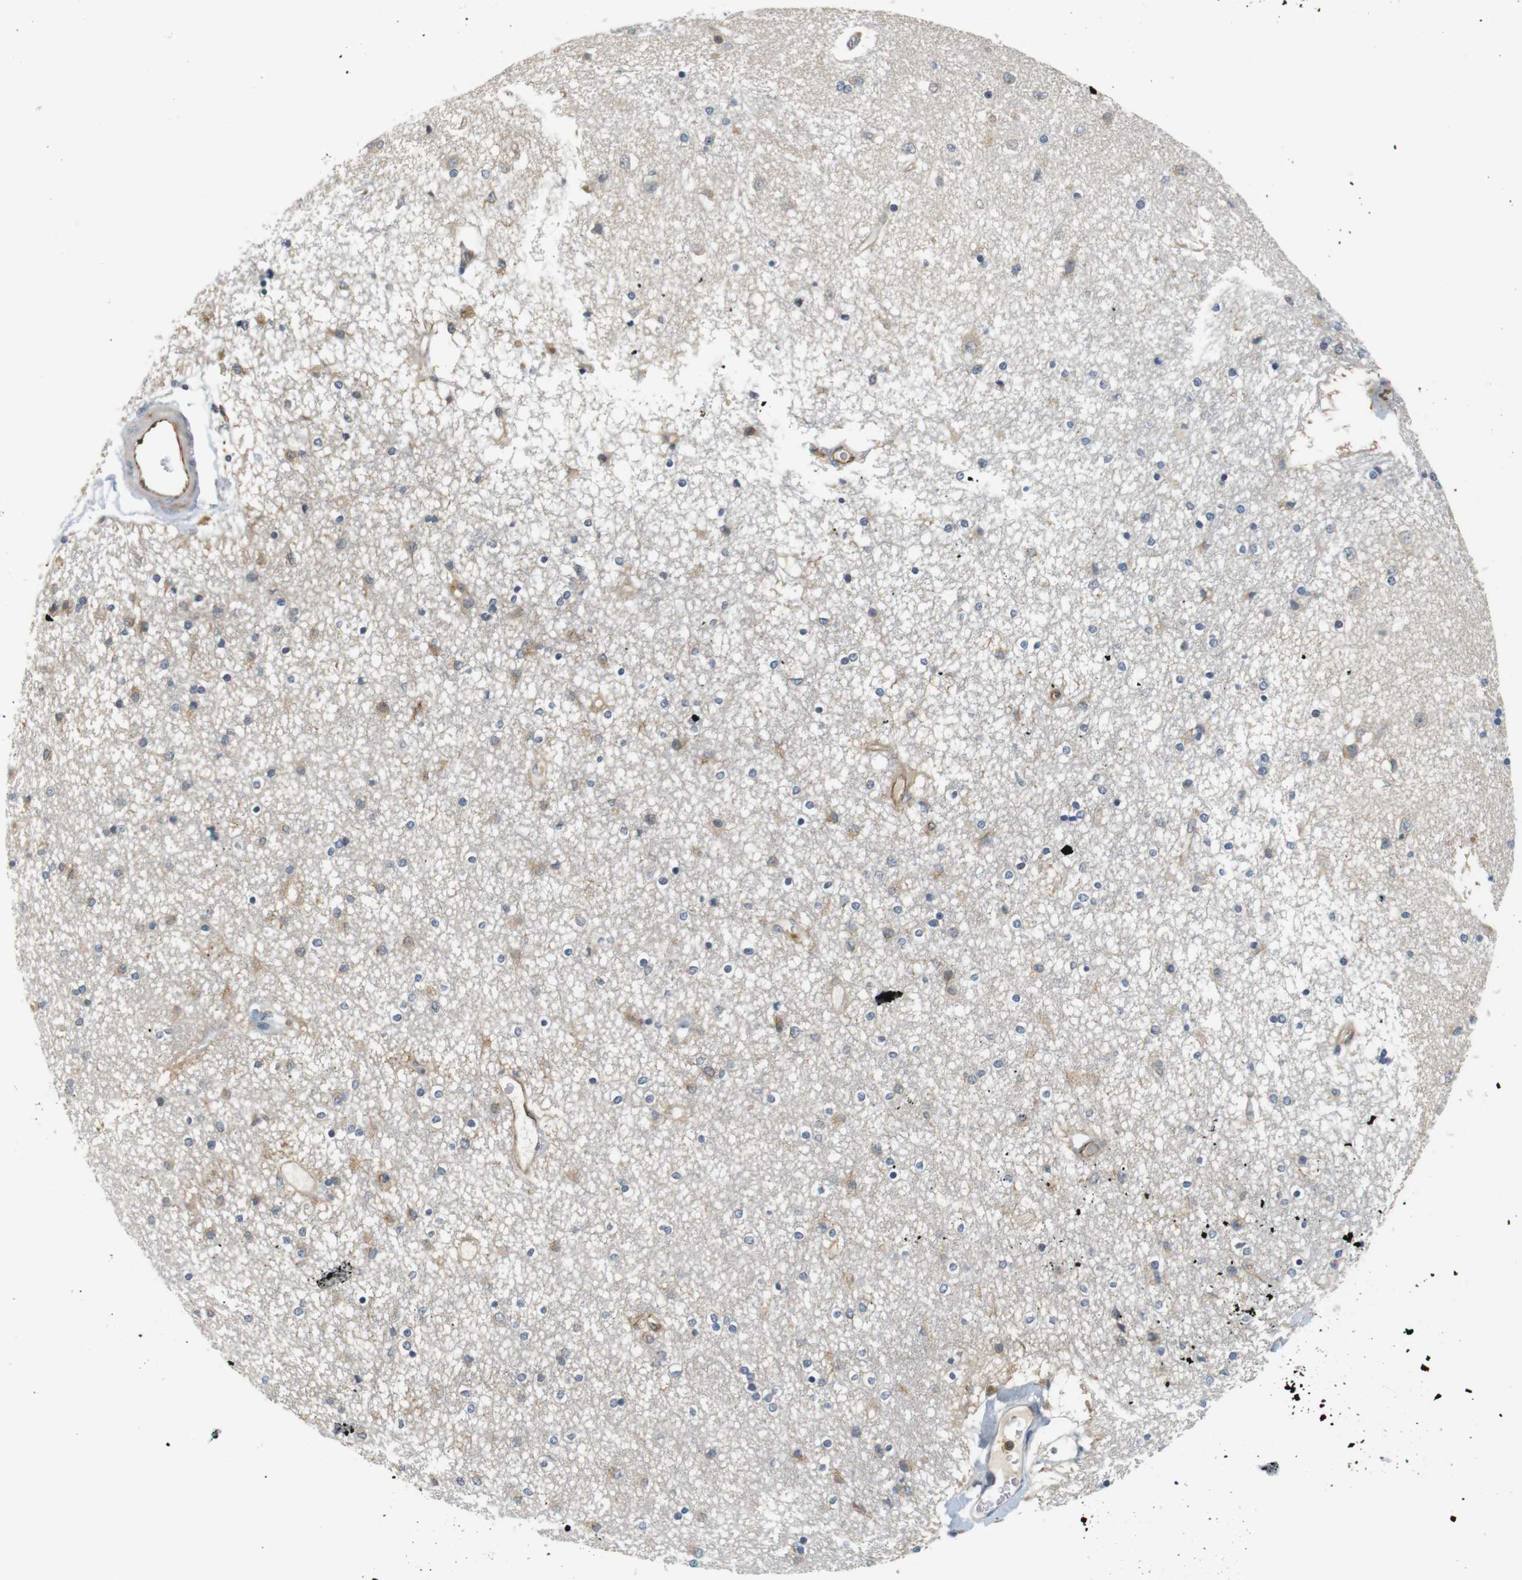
{"staining": {"intensity": "weak", "quantity": "25%-75%", "location": "cytoplasmic/membranous"}, "tissue": "caudate", "cell_type": "Glial cells", "image_type": "normal", "snomed": [{"axis": "morphology", "description": "Normal tissue, NOS"}, {"axis": "topography", "description": "Lateral ventricle wall"}], "caption": "Weak cytoplasmic/membranous positivity is appreciated in about 25%-75% of glial cells in unremarkable caudate. (Stains: DAB (3,3'-diaminobenzidine) in brown, nuclei in blue, Microscopy: brightfield microscopy at high magnification).", "gene": "SH3GLB1", "patient": {"sex": "female", "age": 54}}